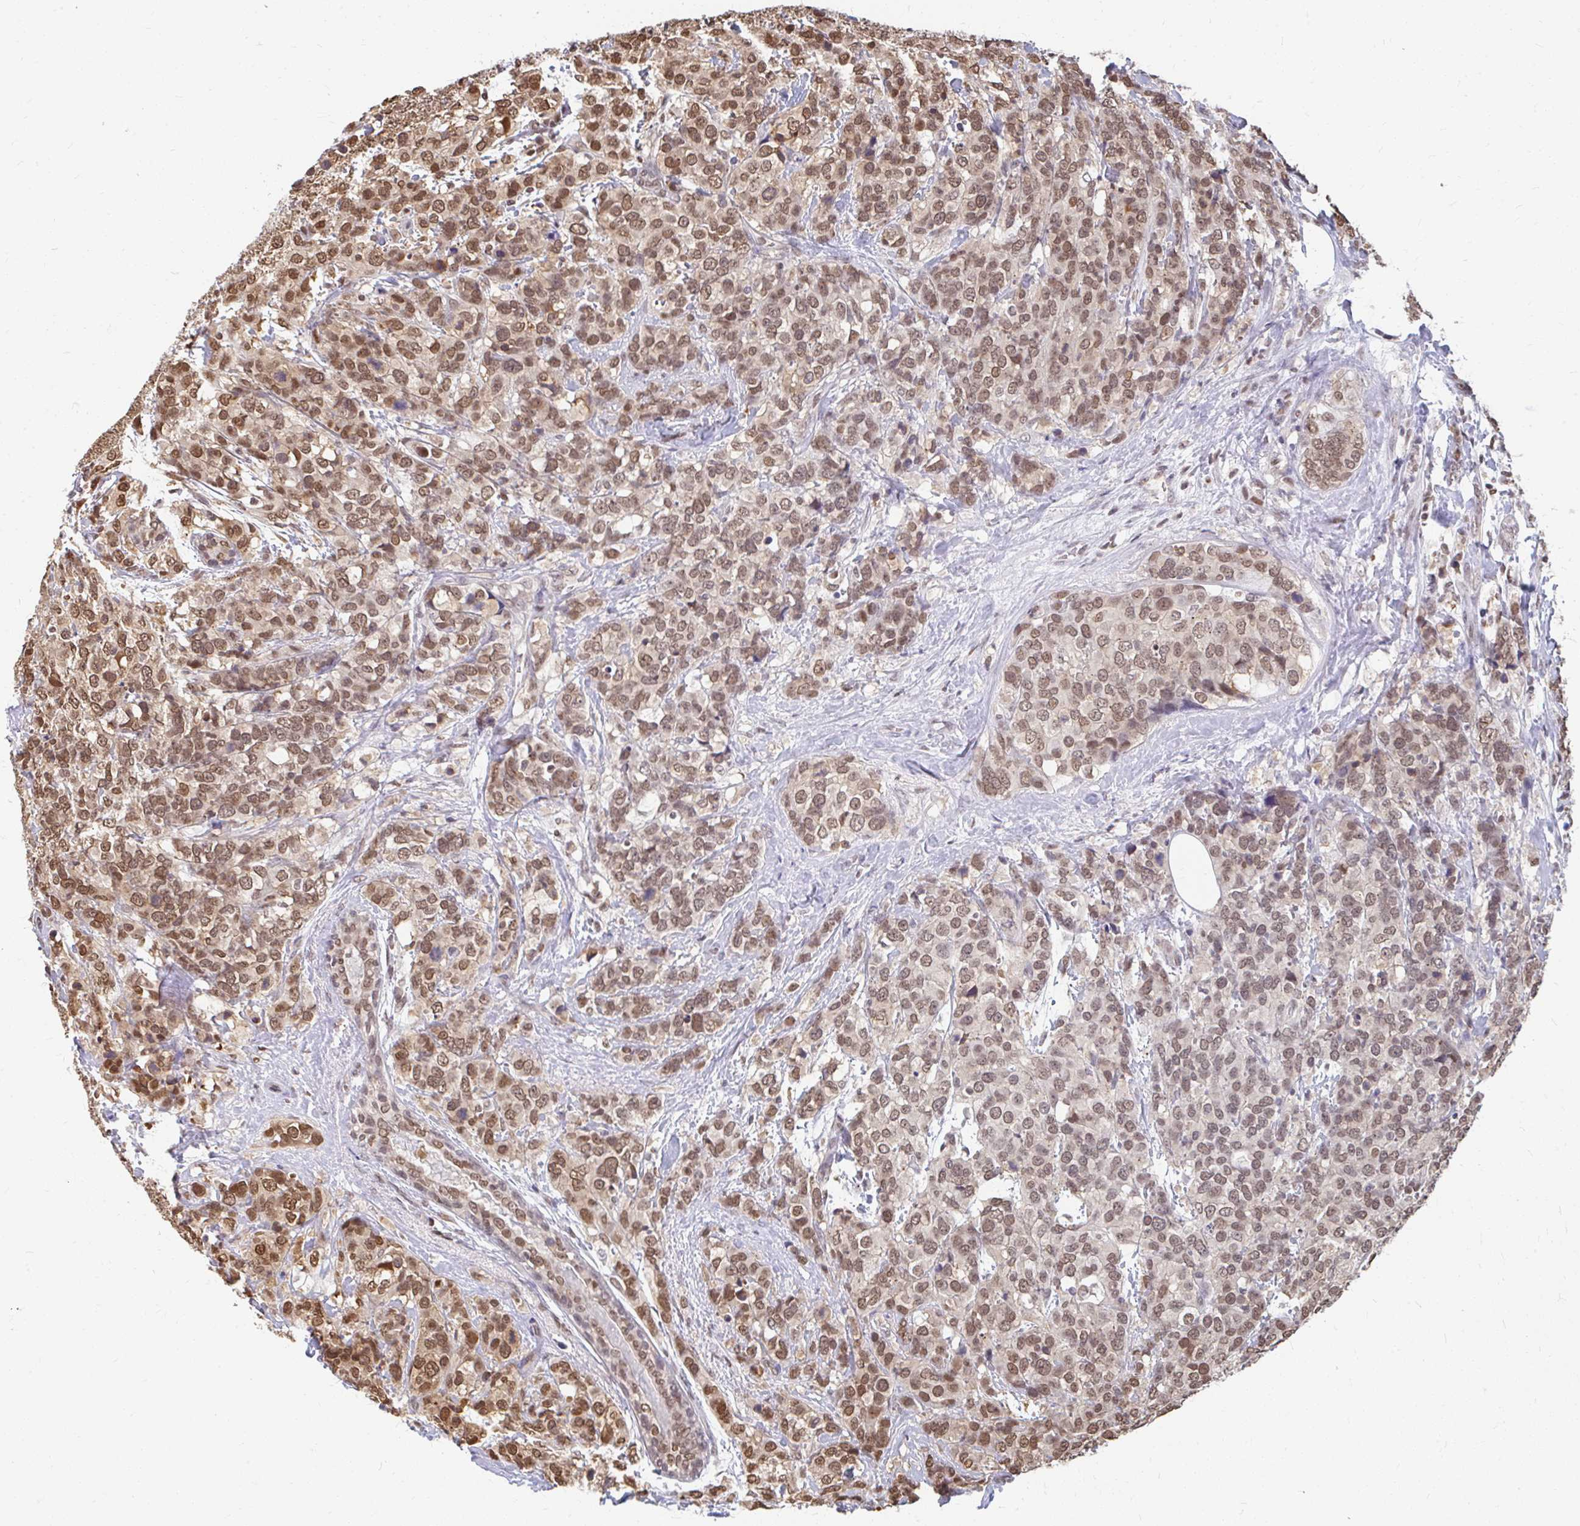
{"staining": {"intensity": "moderate", "quantity": ">75%", "location": "cytoplasmic/membranous,nuclear"}, "tissue": "breast cancer", "cell_type": "Tumor cells", "image_type": "cancer", "snomed": [{"axis": "morphology", "description": "Lobular carcinoma"}, {"axis": "topography", "description": "Breast"}], "caption": "Breast cancer (lobular carcinoma) stained with a protein marker reveals moderate staining in tumor cells.", "gene": "XPO1", "patient": {"sex": "female", "age": 59}}